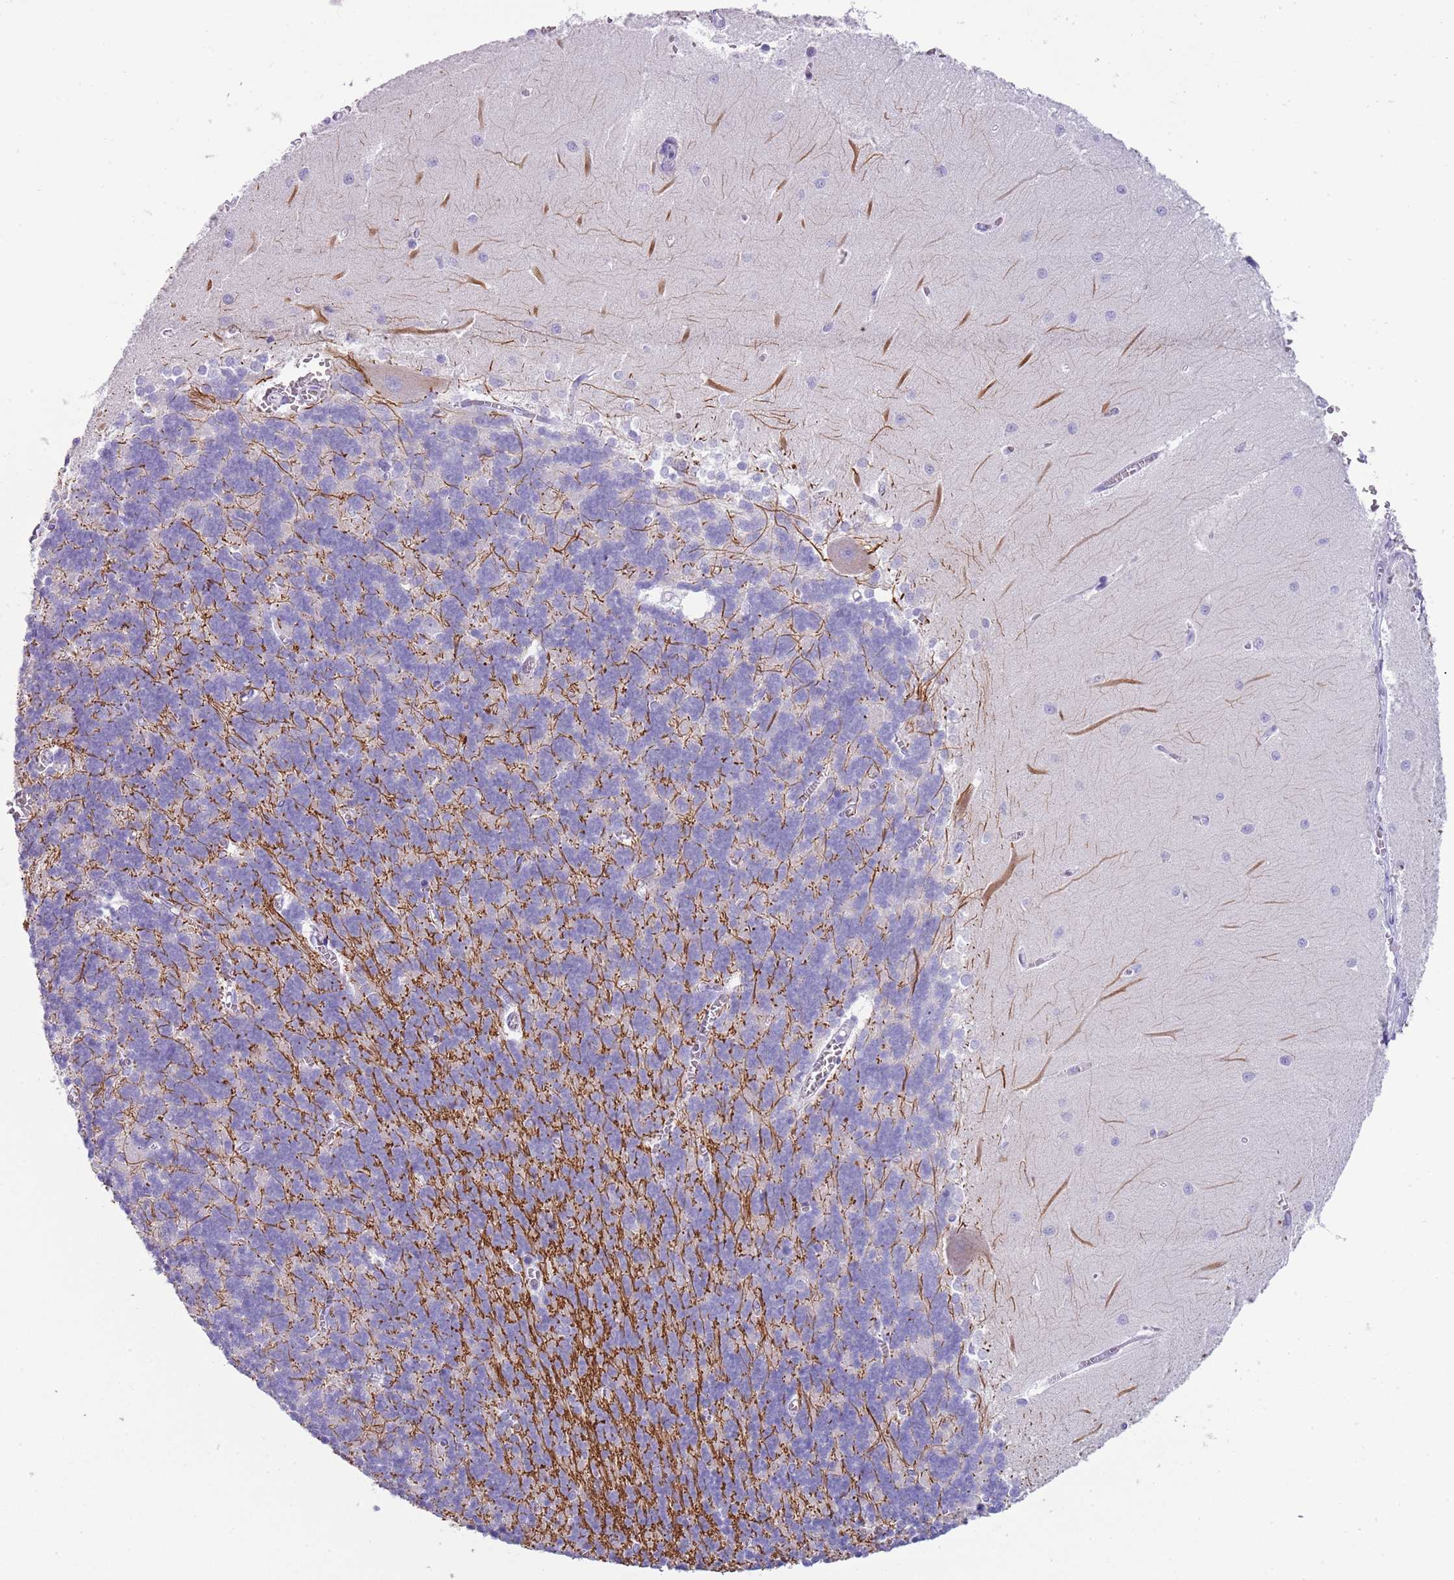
{"staining": {"intensity": "negative", "quantity": "none", "location": "none"}, "tissue": "cerebellum", "cell_type": "Cells in granular layer", "image_type": "normal", "snomed": [{"axis": "morphology", "description": "Normal tissue, NOS"}, {"axis": "topography", "description": "Cerebellum"}], "caption": "DAB (3,3'-diaminobenzidine) immunohistochemical staining of benign cerebellum shows no significant staining in cells in granular layer. The staining is performed using DAB brown chromogen with nuclei counter-stained in using hematoxylin.", "gene": "ENSG00000271254", "patient": {"sex": "male", "age": 37}}